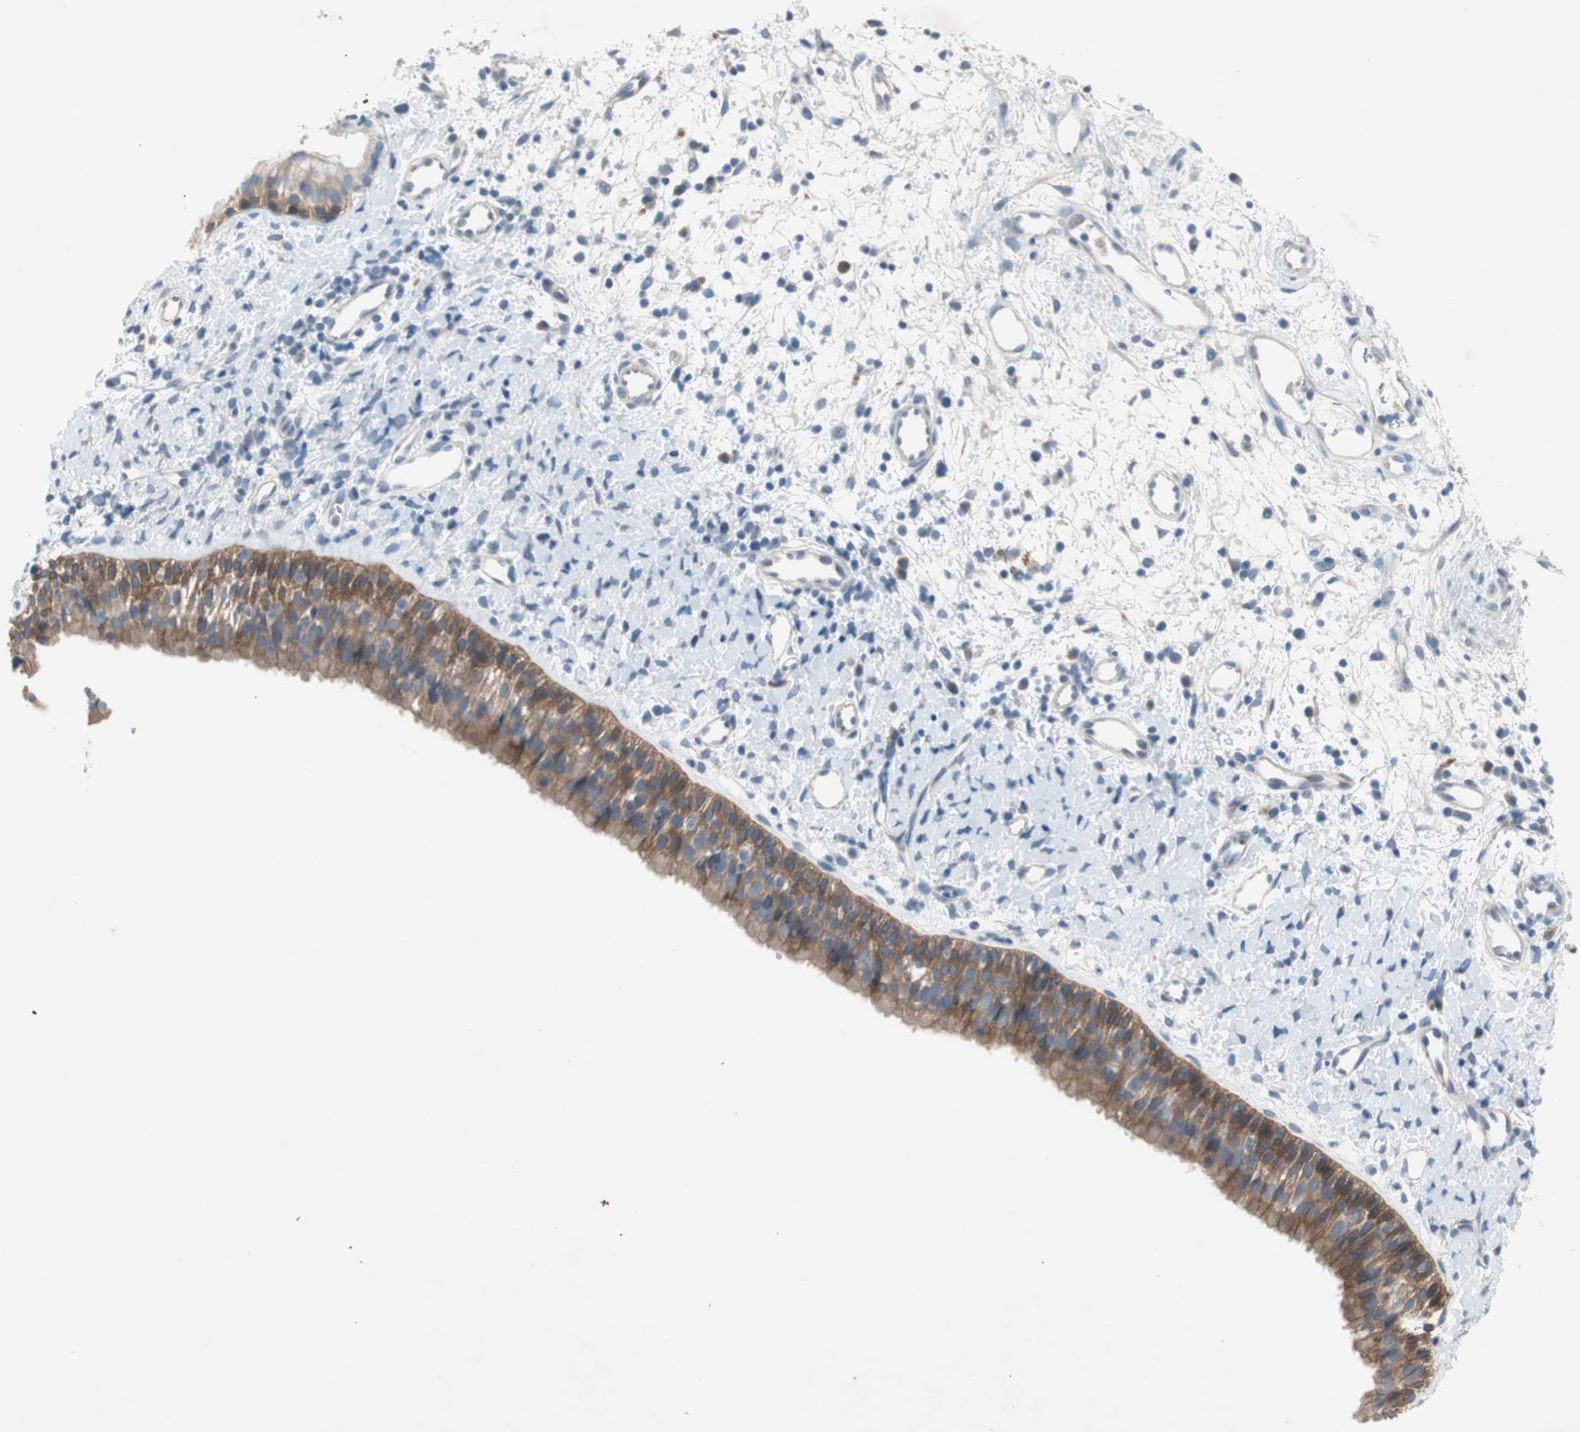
{"staining": {"intensity": "moderate", "quantity": ">75%", "location": "cytoplasmic/membranous"}, "tissue": "nasopharynx", "cell_type": "Respiratory epithelial cells", "image_type": "normal", "snomed": [{"axis": "morphology", "description": "Normal tissue, NOS"}, {"axis": "topography", "description": "Nasopharynx"}], "caption": "A brown stain highlights moderate cytoplasmic/membranous staining of a protein in respiratory epithelial cells of benign nasopharynx. The staining was performed using DAB, with brown indicating positive protein expression. Nuclei are stained blue with hematoxylin.", "gene": "PRRG4", "patient": {"sex": "male", "age": 22}}